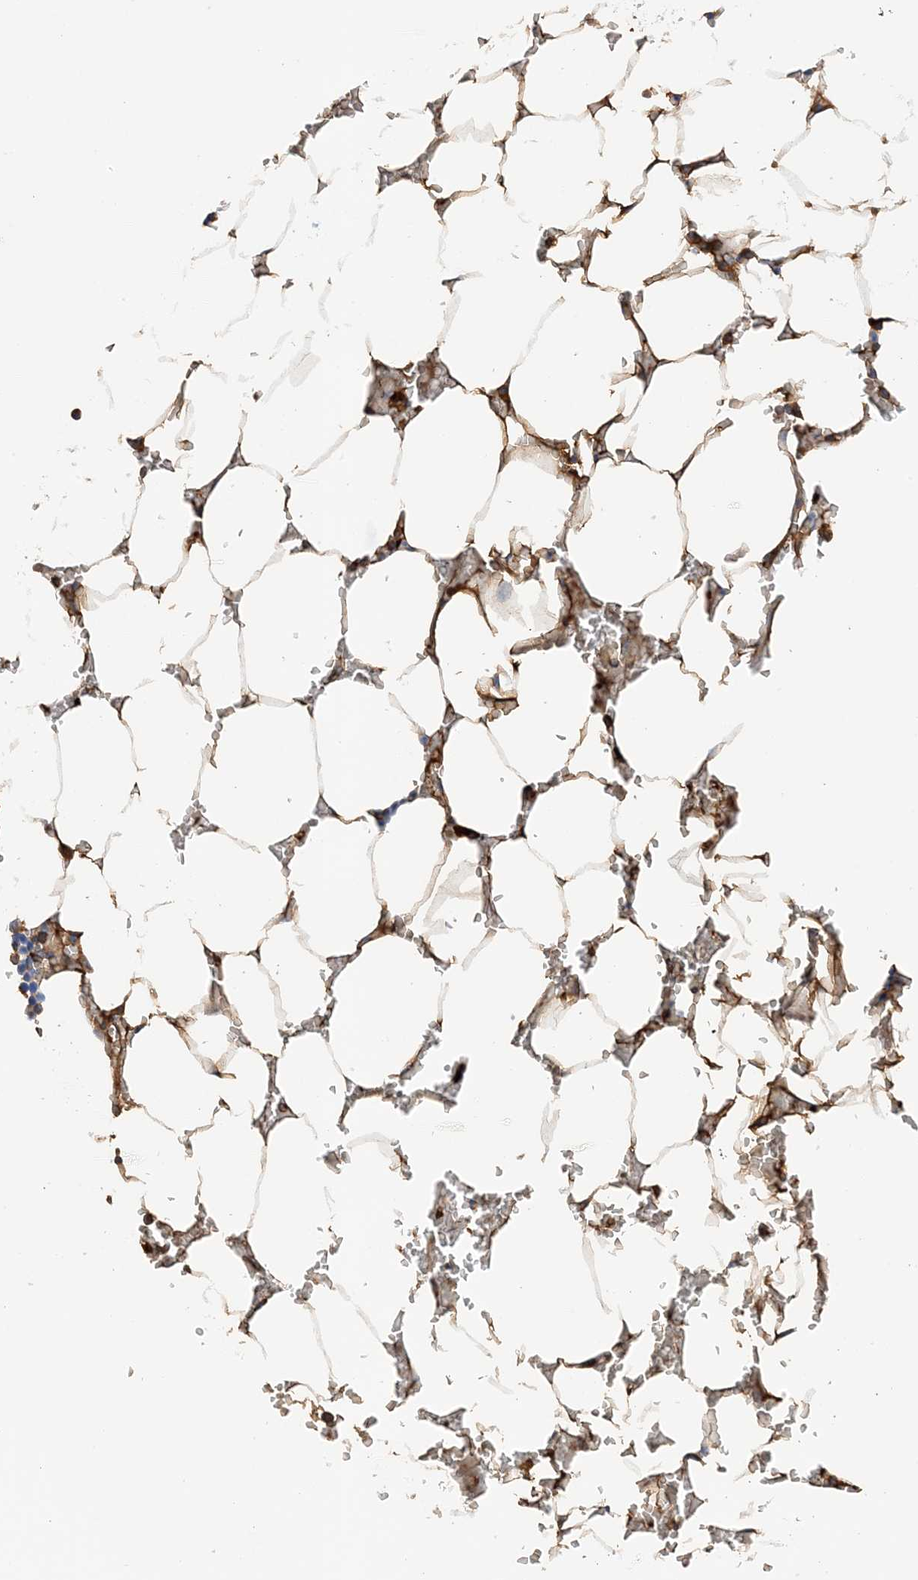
{"staining": {"intensity": "moderate", "quantity": "<25%", "location": "cytoplasmic/membranous"}, "tissue": "bone marrow", "cell_type": "Hematopoietic cells", "image_type": "normal", "snomed": [{"axis": "morphology", "description": "Normal tissue, NOS"}, {"axis": "topography", "description": "Bone marrow"}], "caption": "Protein expression analysis of benign human bone marrow reveals moderate cytoplasmic/membranous expression in about <25% of hematopoietic cells. (Brightfield microscopy of DAB IHC at high magnification).", "gene": "SLC5A11", "patient": {"sex": "male", "age": 70}}